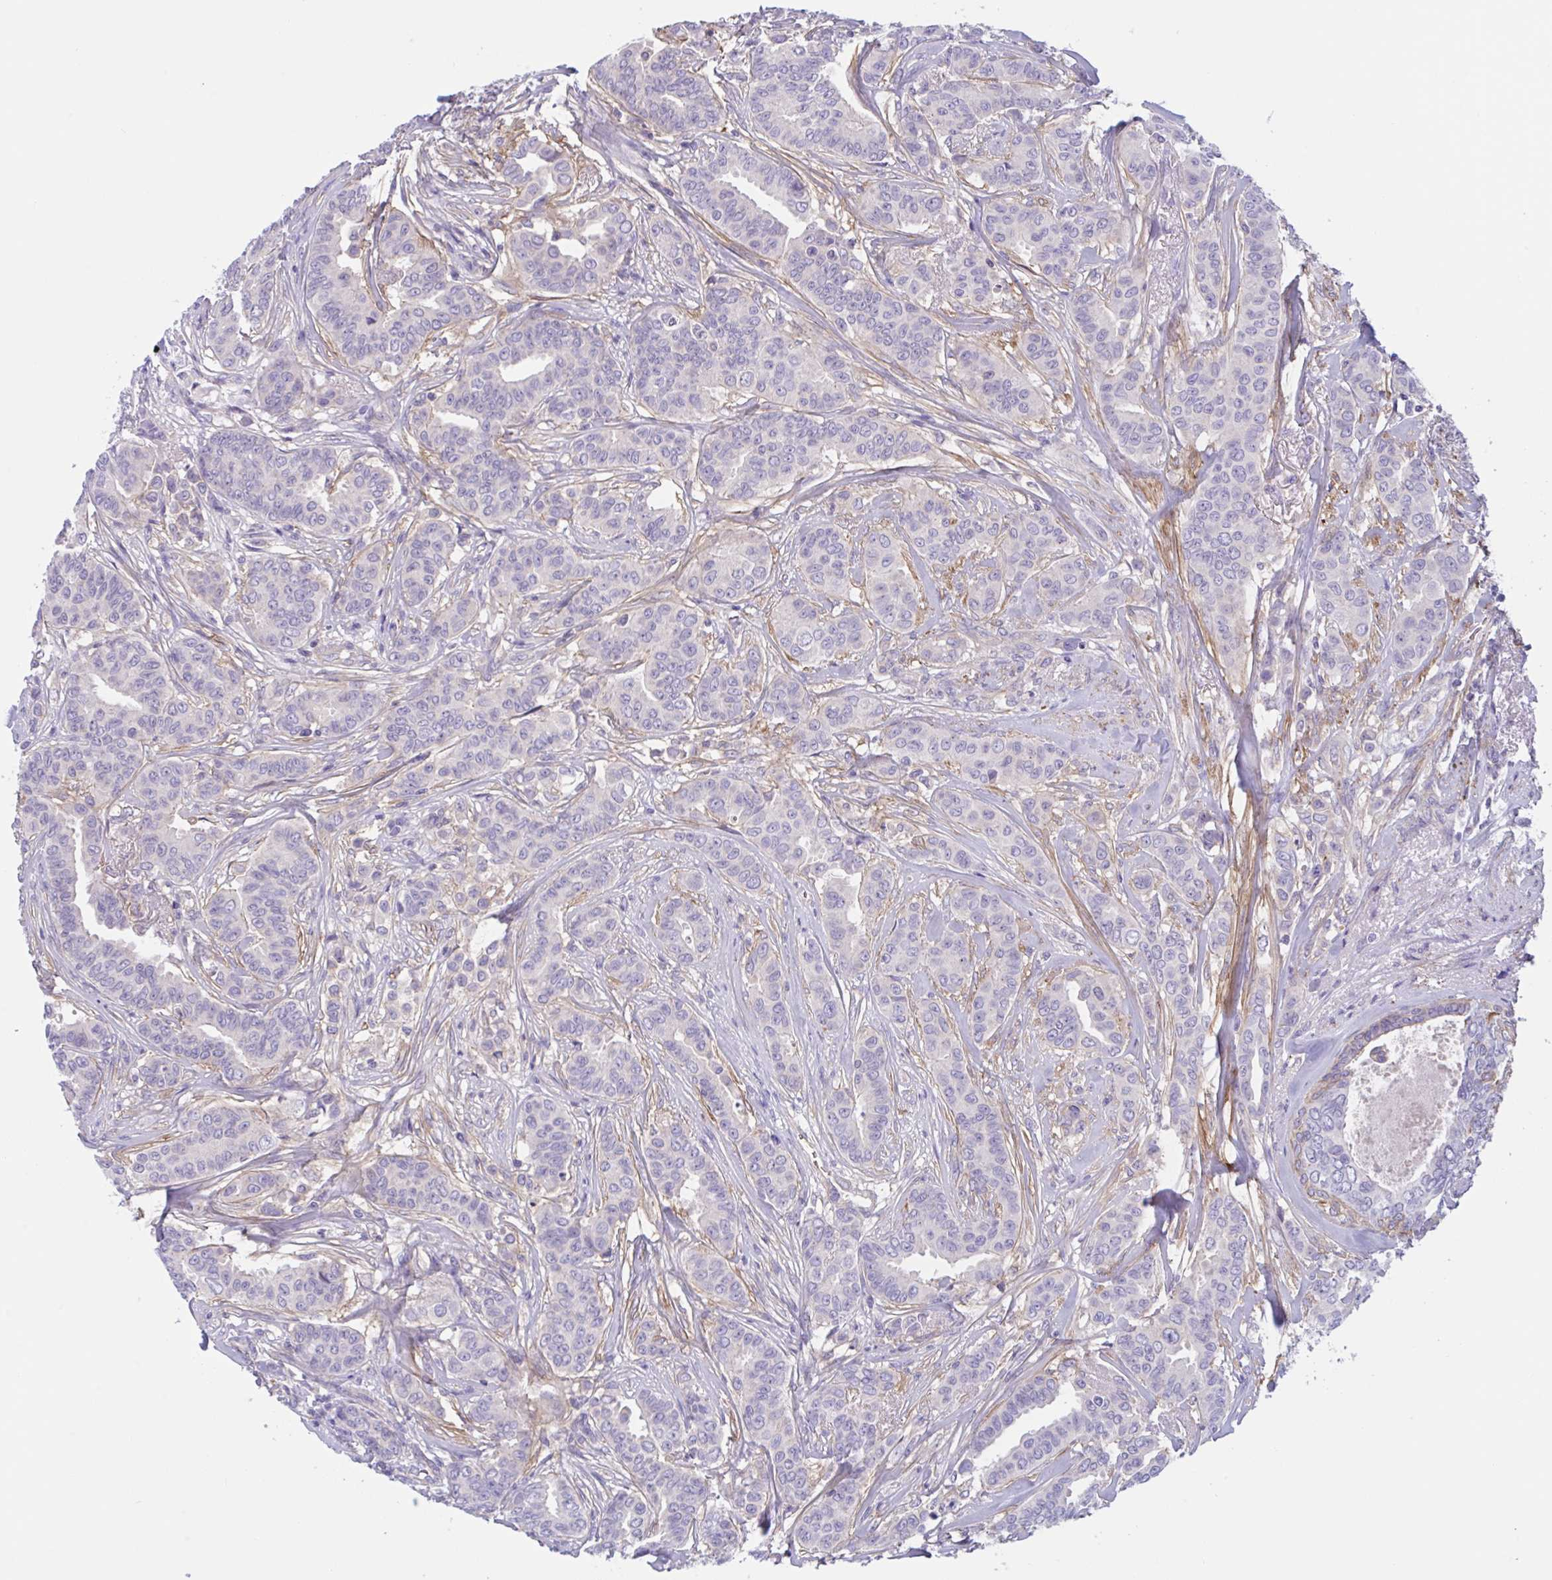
{"staining": {"intensity": "negative", "quantity": "none", "location": "none"}, "tissue": "breast cancer", "cell_type": "Tumor cells", "image_type": "cancer", "snomed": [{"axis": "morphology", "description": "Duct carcinoma"}, {"axis": "topography", "description": "Breast"}], "caption": "Immunohistochemistry (IHC) histopathology image of neoplastic tissue: breast invasive ductal carcinoma stained with DAB exhibits no significant protein positivity in tumor cells.", "gene": "WNT9B", "patient": {"sex": "female", "age": 45}}